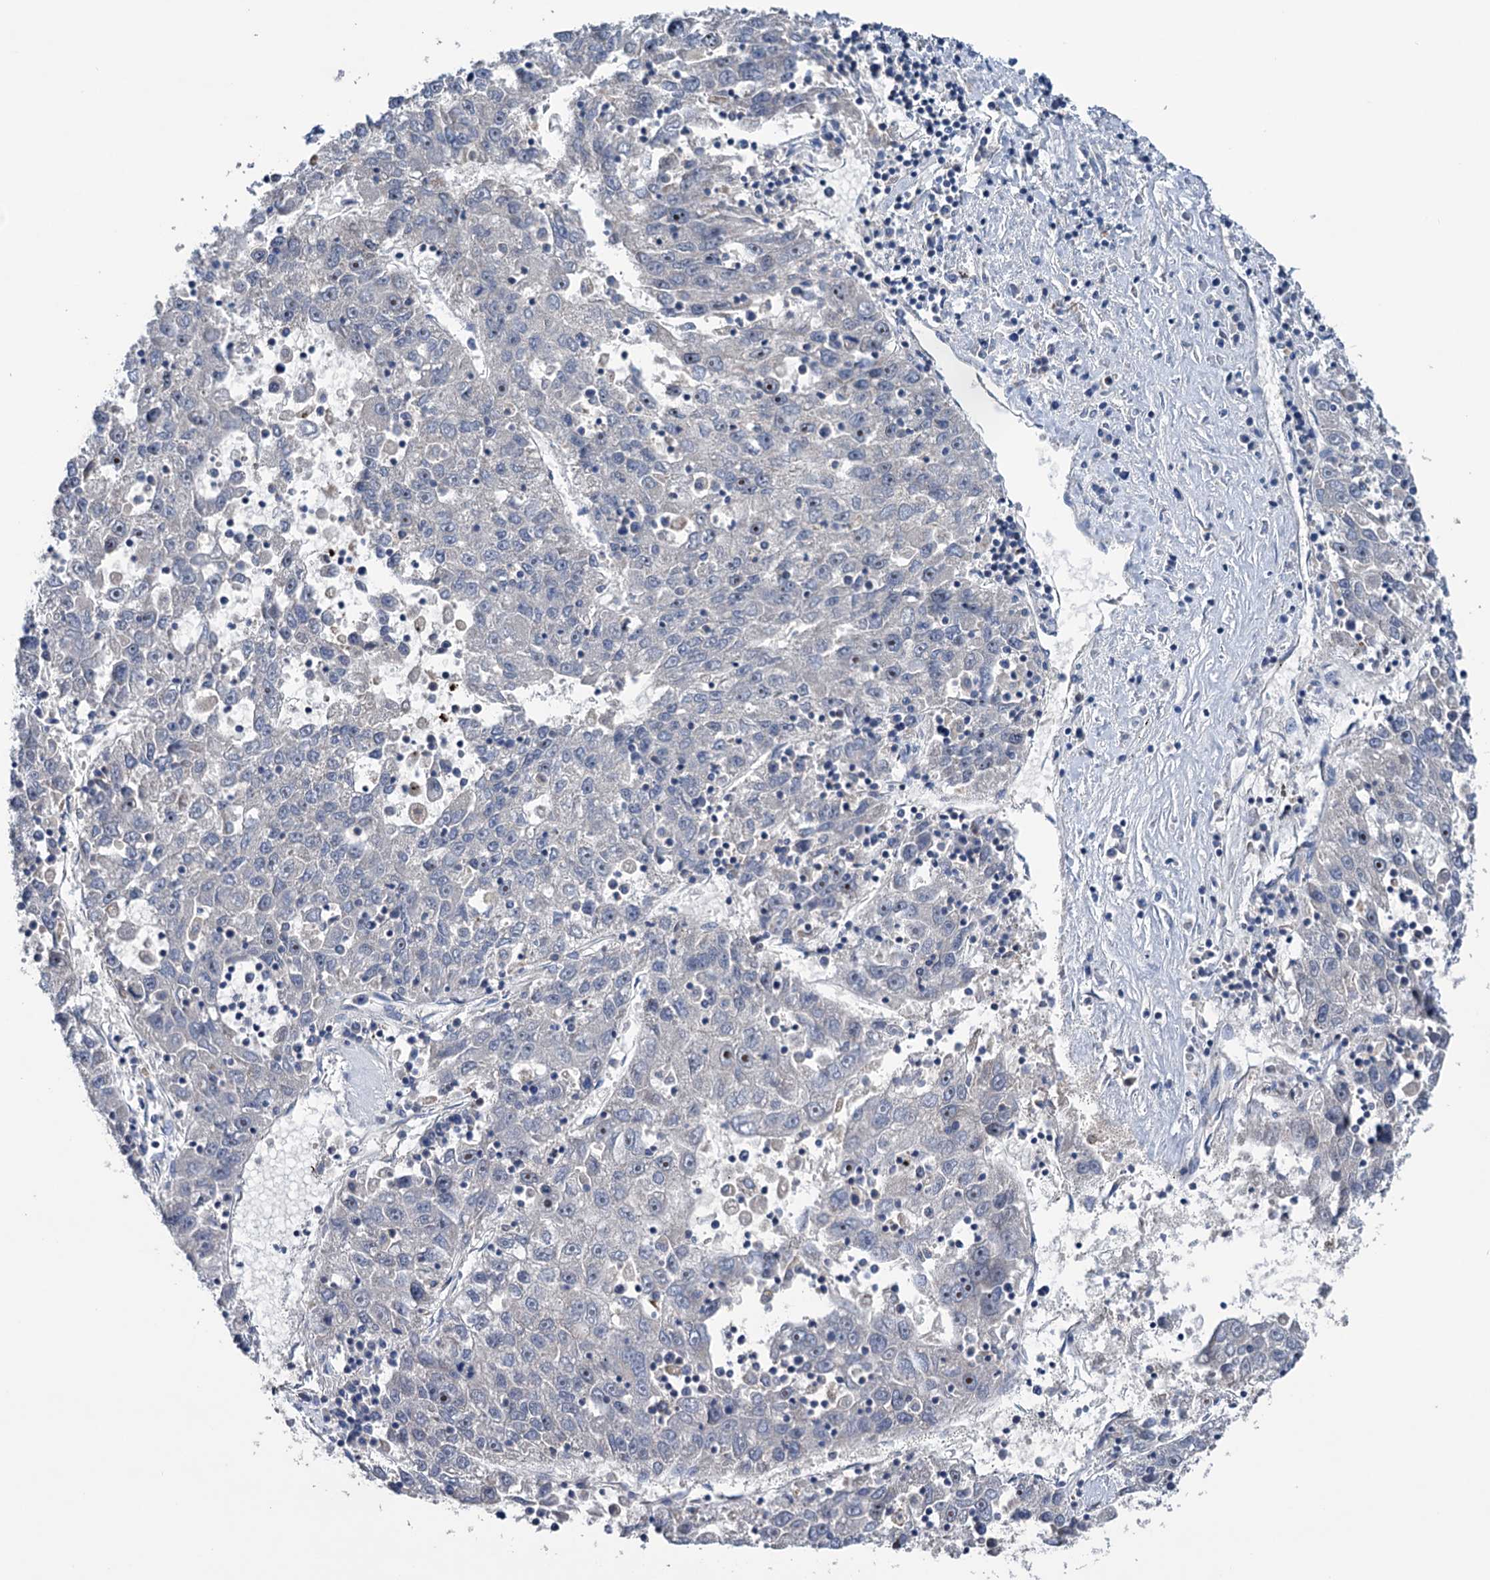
{"staining": {"intensity": "moderate", "quantity": "<25%", "location": "nuclear"}, "tissue": "liver cancer", "cell_type": "Tumor cells", "image_type": "cancer", "snomed": [{"axis": "morphology", "description": "Carcinoma, Hepatocellular, NOS"}, {"axis": "topography", "description": "Liver"}], "caption": "This photomicrograph demonstrates hepatocellular carcinoma (liver) stained with IHC to label a protein in brown. The nuclear of tumor cells show moderate positivity for the protein. Nuclei are counter-stained blue.", "gene": "HTR3B", "patient": {"sex": "male", "age": 49}}